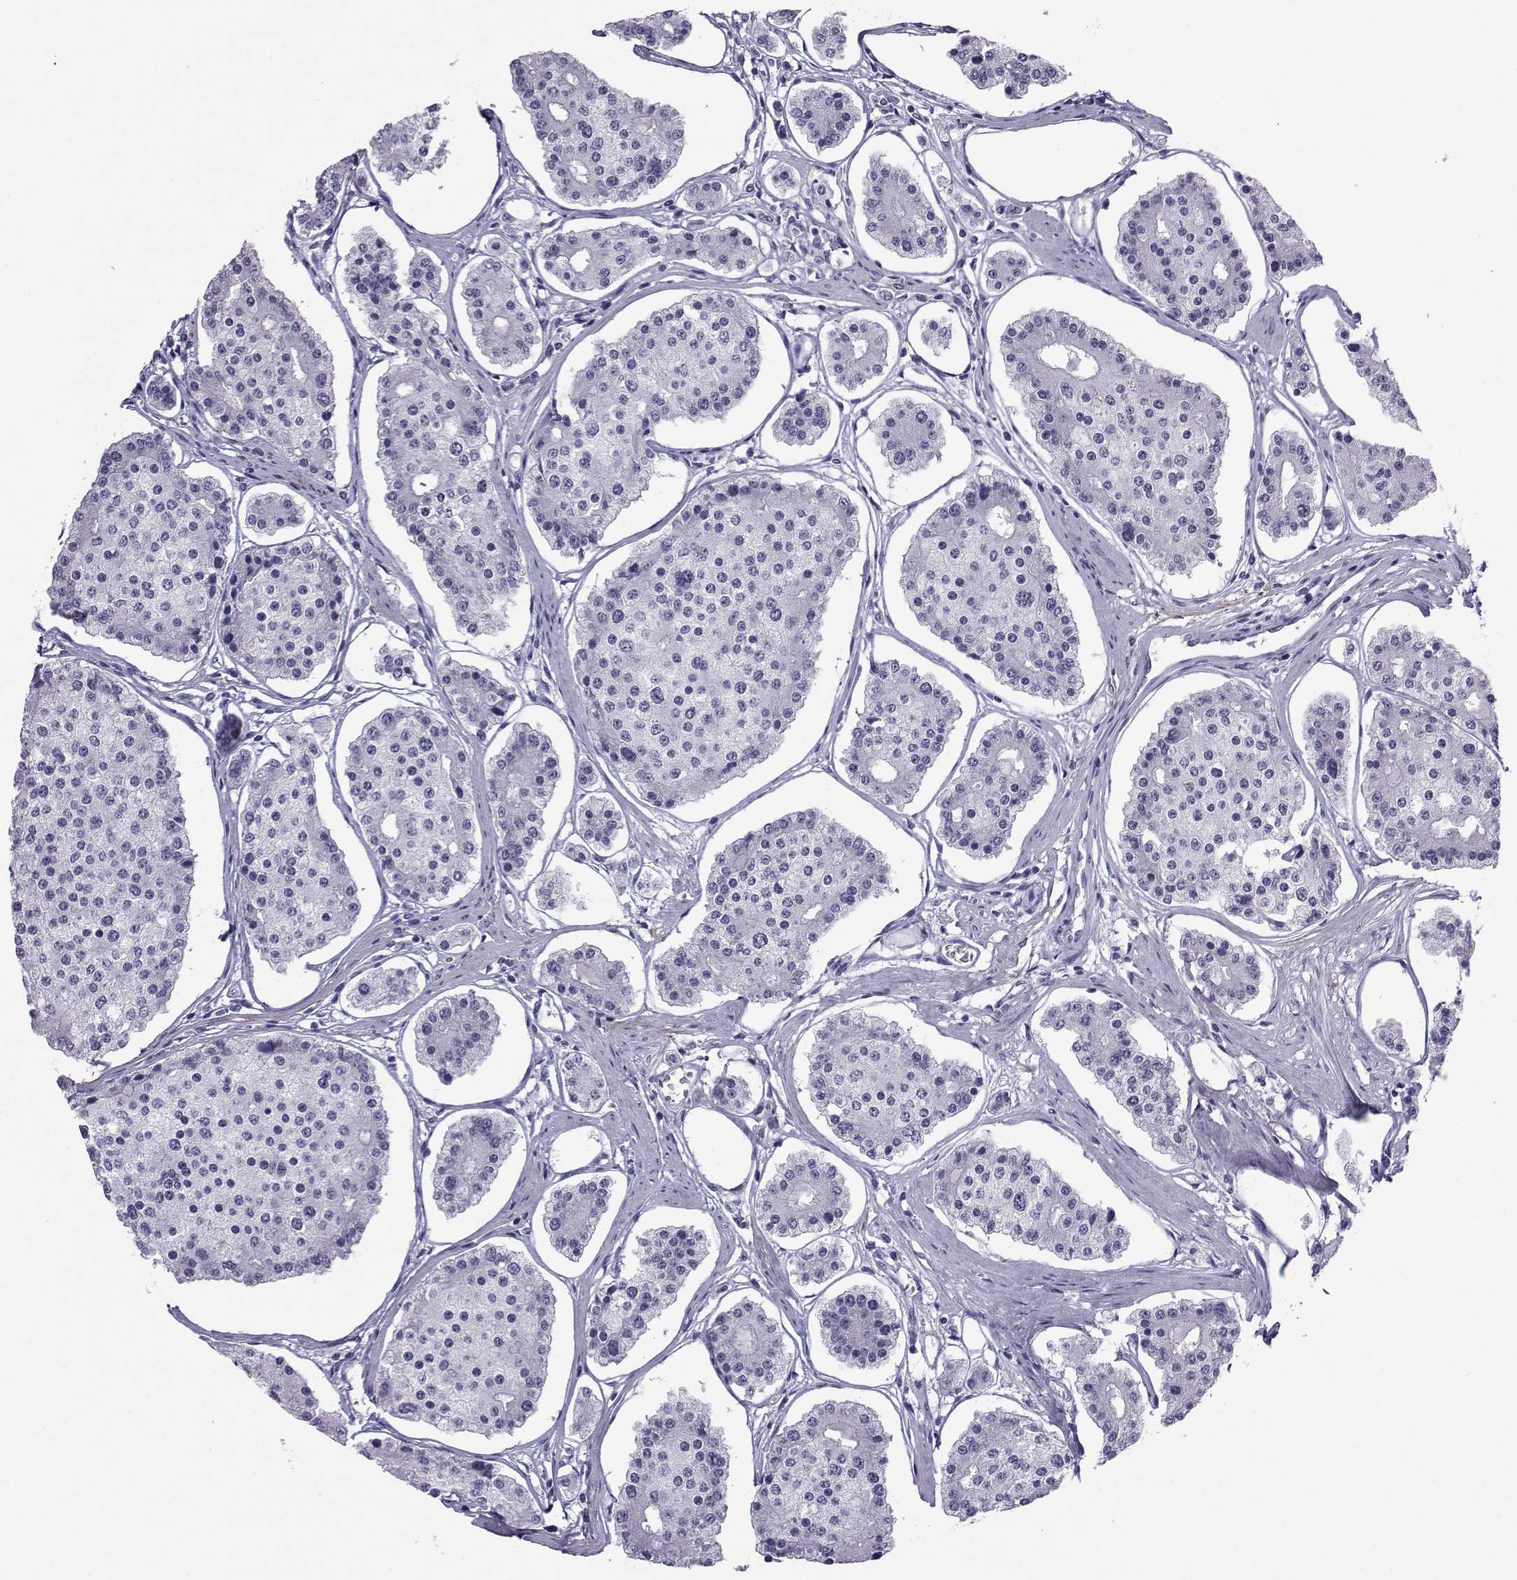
{"staining": {"intensity": "negative", "quantity": "none", "location": "none"}, "tissue": "carcinoid", "cell_type": "Tumor cells", "image_type": "cancer", "snomed": [{"axis": "morphology", "description": "Carcinoid, malignant, NOS"}, {"axis": "topography", "description": "Small intestine"}], "caption": "DAB (3,3'-diaminobenzidine) immunohistochemical staining of human carcinoid shows no significant expression in tumor cells. (DAB (3,3'-diaminobenzidine) IHC visualized using brightfield microscopy, high magnification).", "gene": "LORICRIN", "patient": {"sex": "female", "age": 65}}